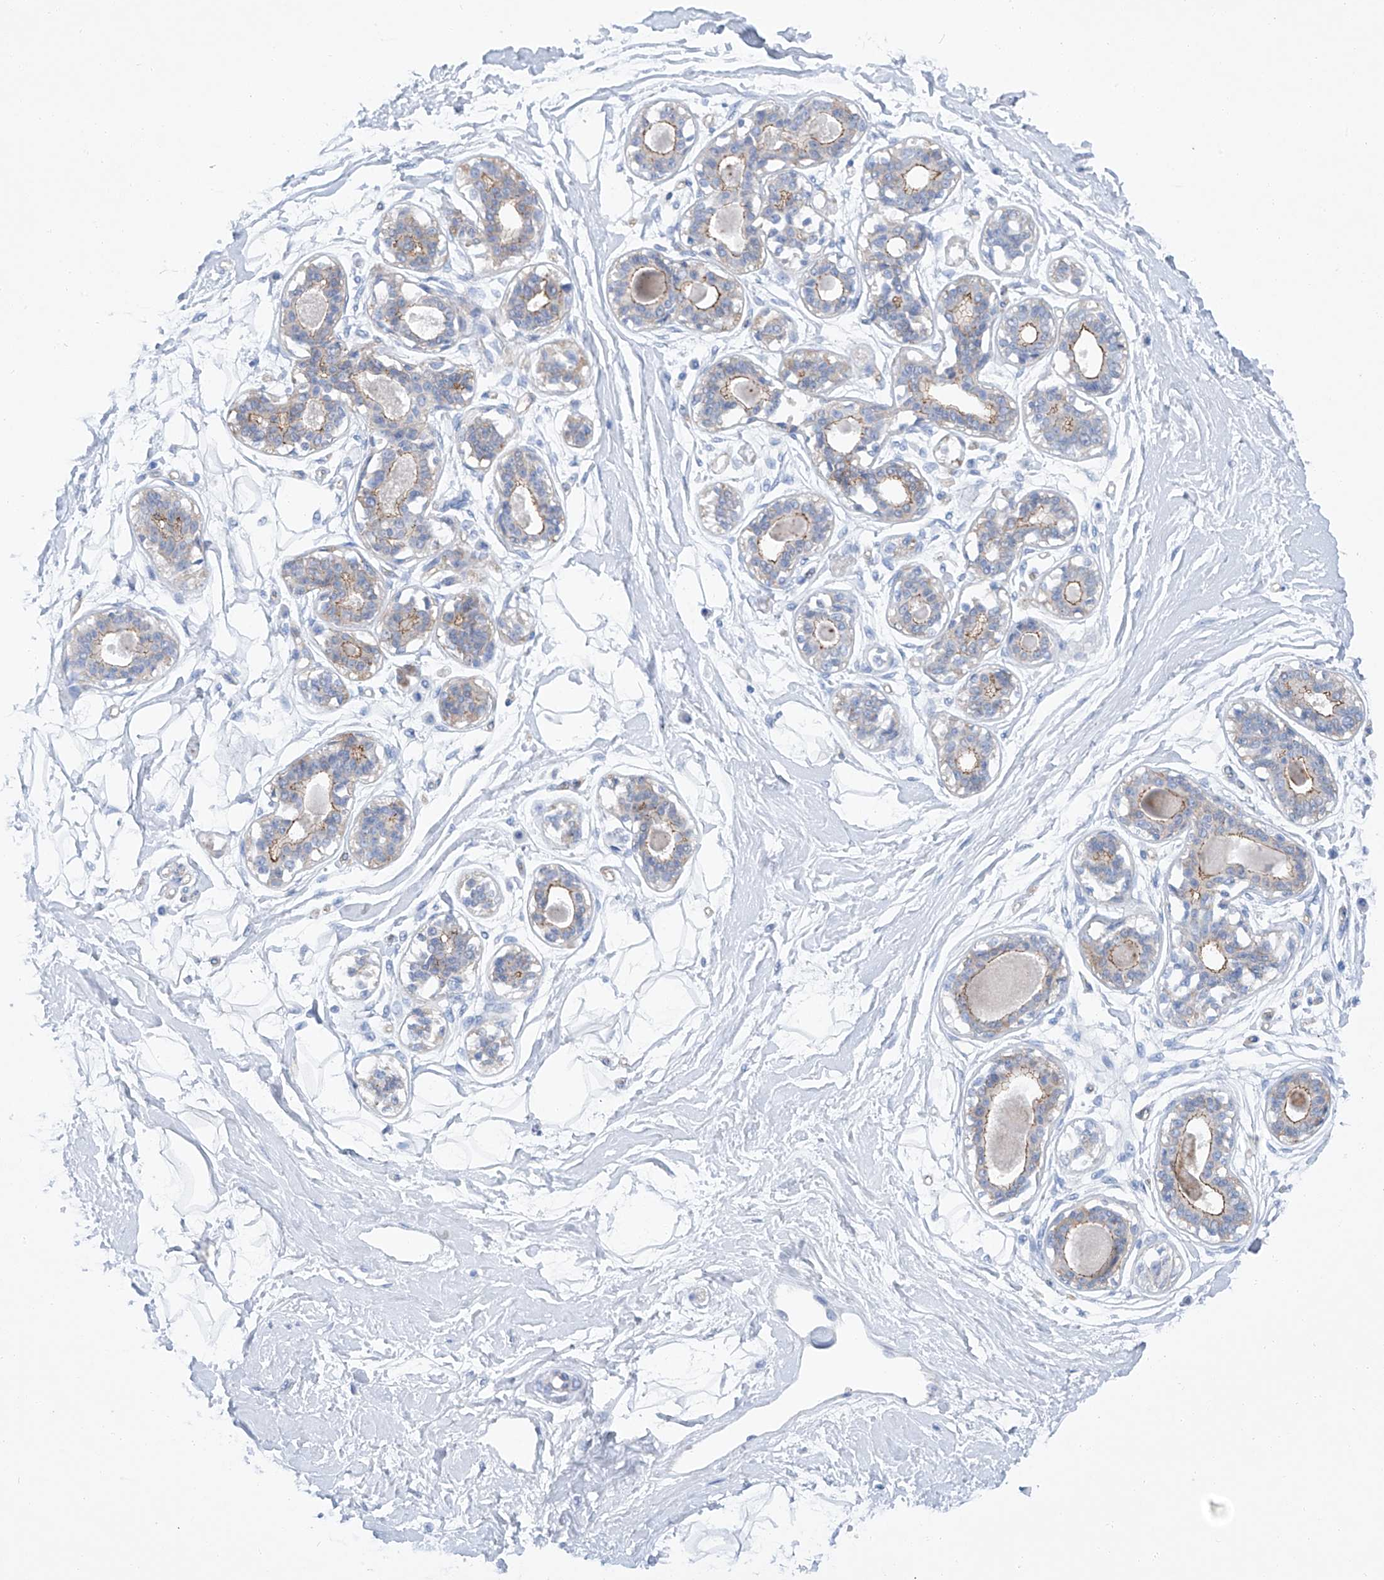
{"staining": {"intensity": "negative", "quantity": "none", "location": "none"}, "tissue": "breast", "cell_type": "Adipocytes", "image_type": "normal", "snomed": [{"axis": "morphology", "description": "Normal tissue, NOS"}, {"axis": "topography", "description": "Breast"}], "caption": "Protein analysis of benign breast reveals no significant positivity in adipocytes. The staining is performed using DAB brown chromogen with nuclei counter-stained in using hematoxylin.", "gene": "MAGI1", "patient": {"sex": "female", "age": 45}}